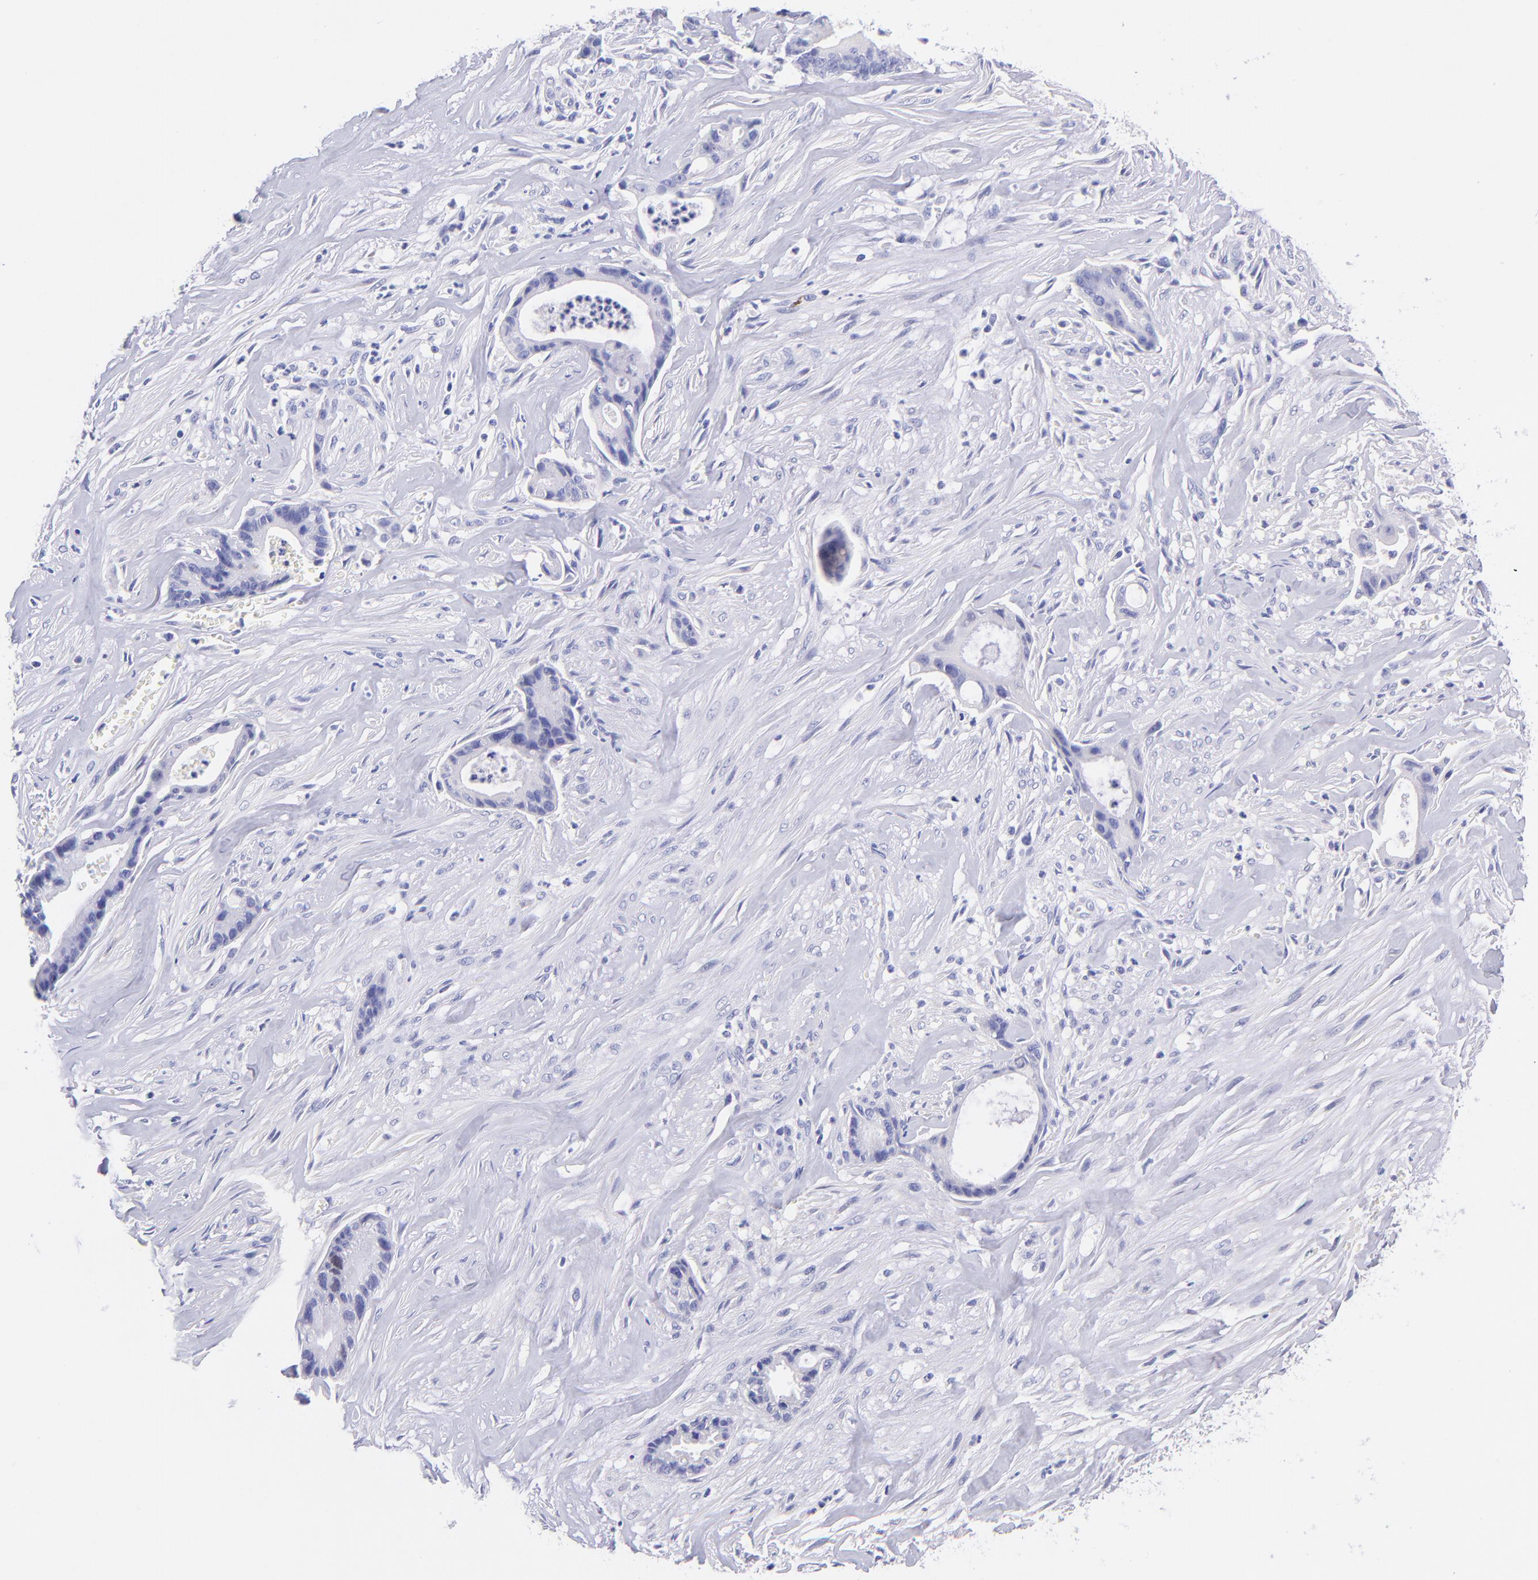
{"staining": {"intensity": "negative", "quantity": "none", "location": "none"}, "tissue": "liver cancer", "cell_type": "Tumor cells", "image_type": "cancer", "snomed": [{"axis": "morphology", "description": "Cholangiocarcinoma"}, {"axis": "topography", "description": "Liver"}], "caption": "The IHC micrograph has no significant positivity in tumor cells of liver cholangiocarcinoma tissue.", "gene": "RAB3B", "patient": {"sex": "female", "age": 55}}